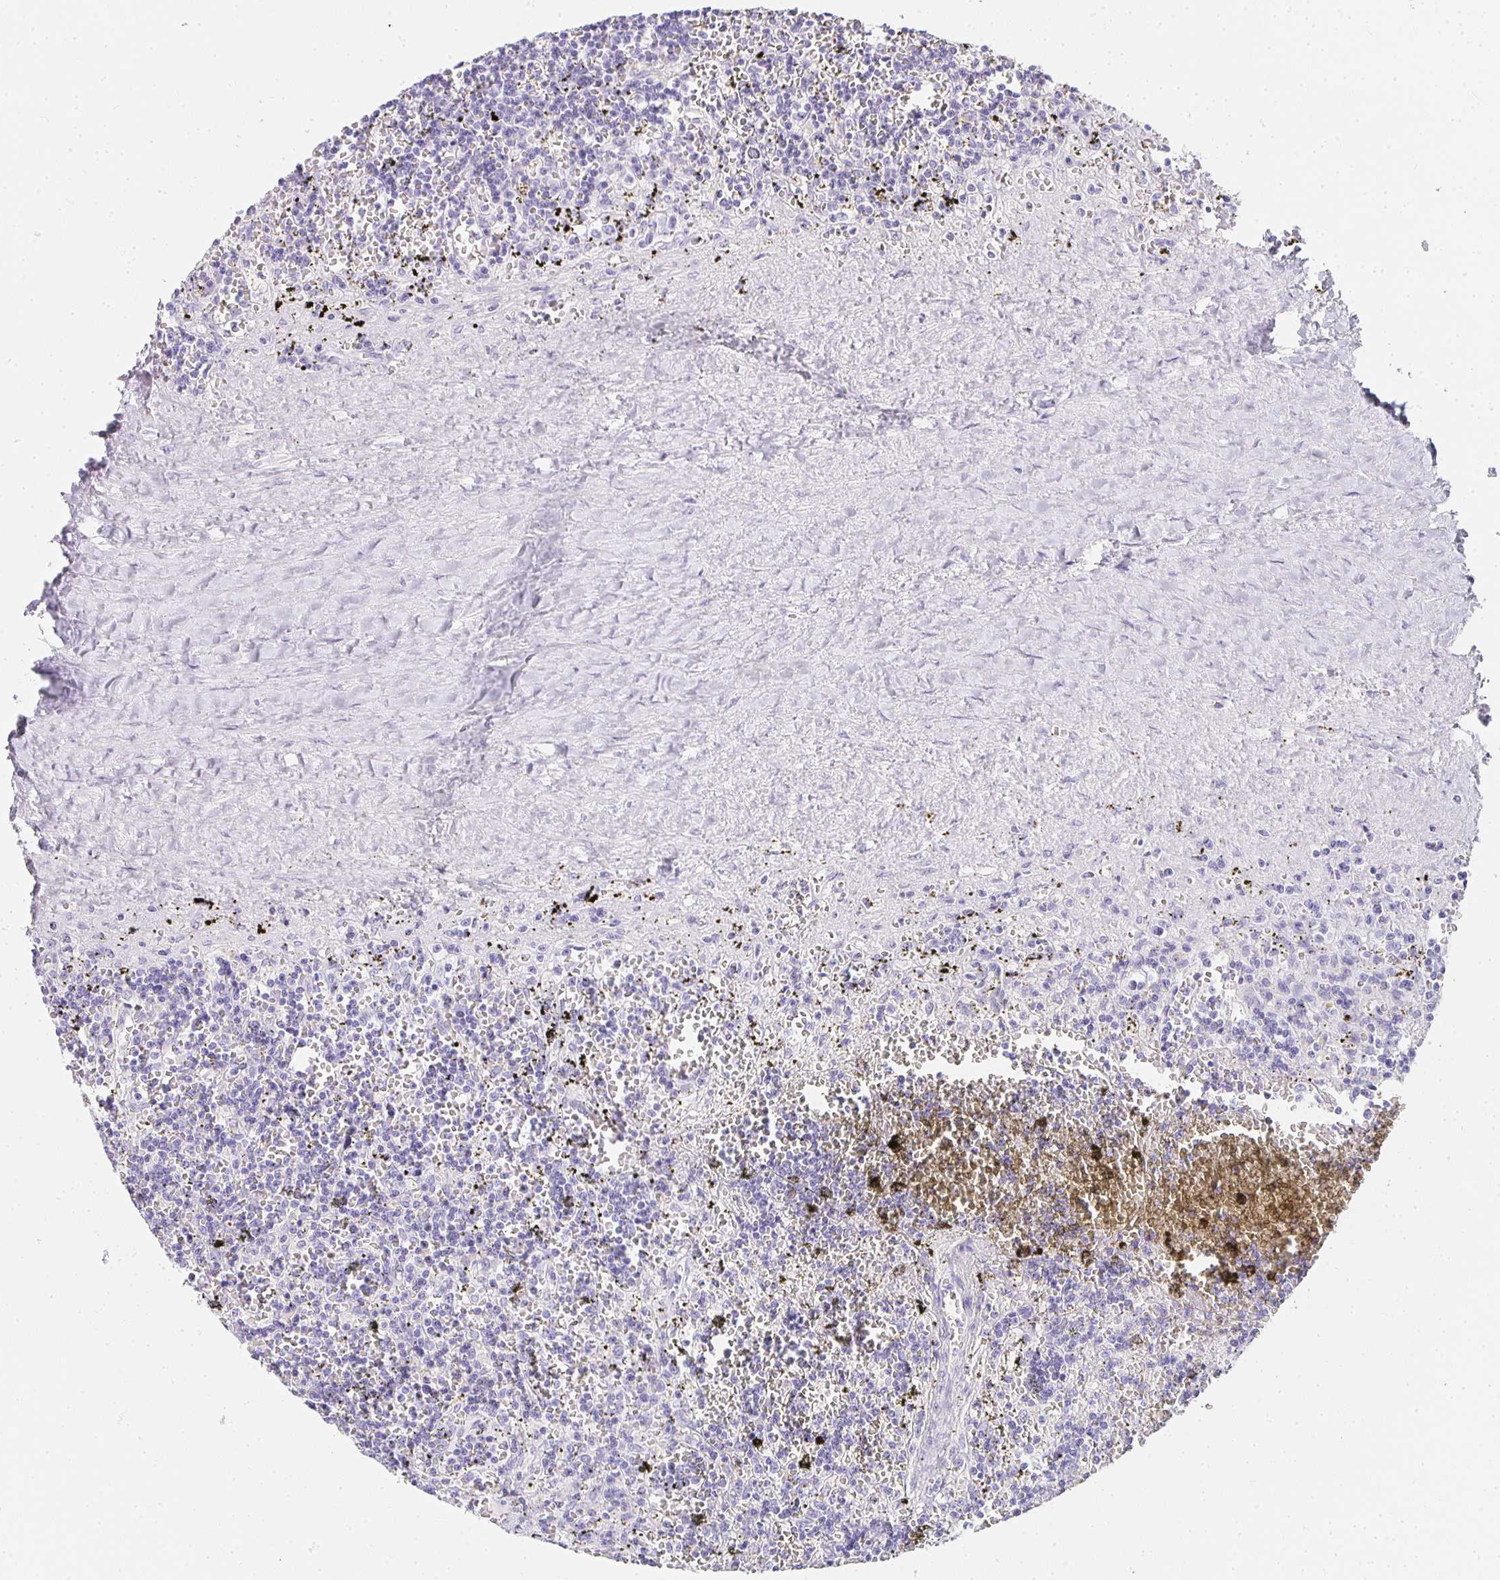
{"staining": {"intensity": "negative", "quantity": "none", "location": "none"}, "tissue": "lymphoma", "cell_type": "Tumor cells", "image_type": "cancer", "snomed": [{"axis": "morphology", "description": "Malignant lymphoma, non-Hodgkin's type, Low grade"}, {"axis": "topography", "description": "Spleen"}], "caption": "An immunohistochemistry (IHC) histopathology image of lymphoma is shown. There is no staining in tumor cells of lymphoma.", "gene": "TPSD1", "patient": {"sex": "male", "age": 60}}